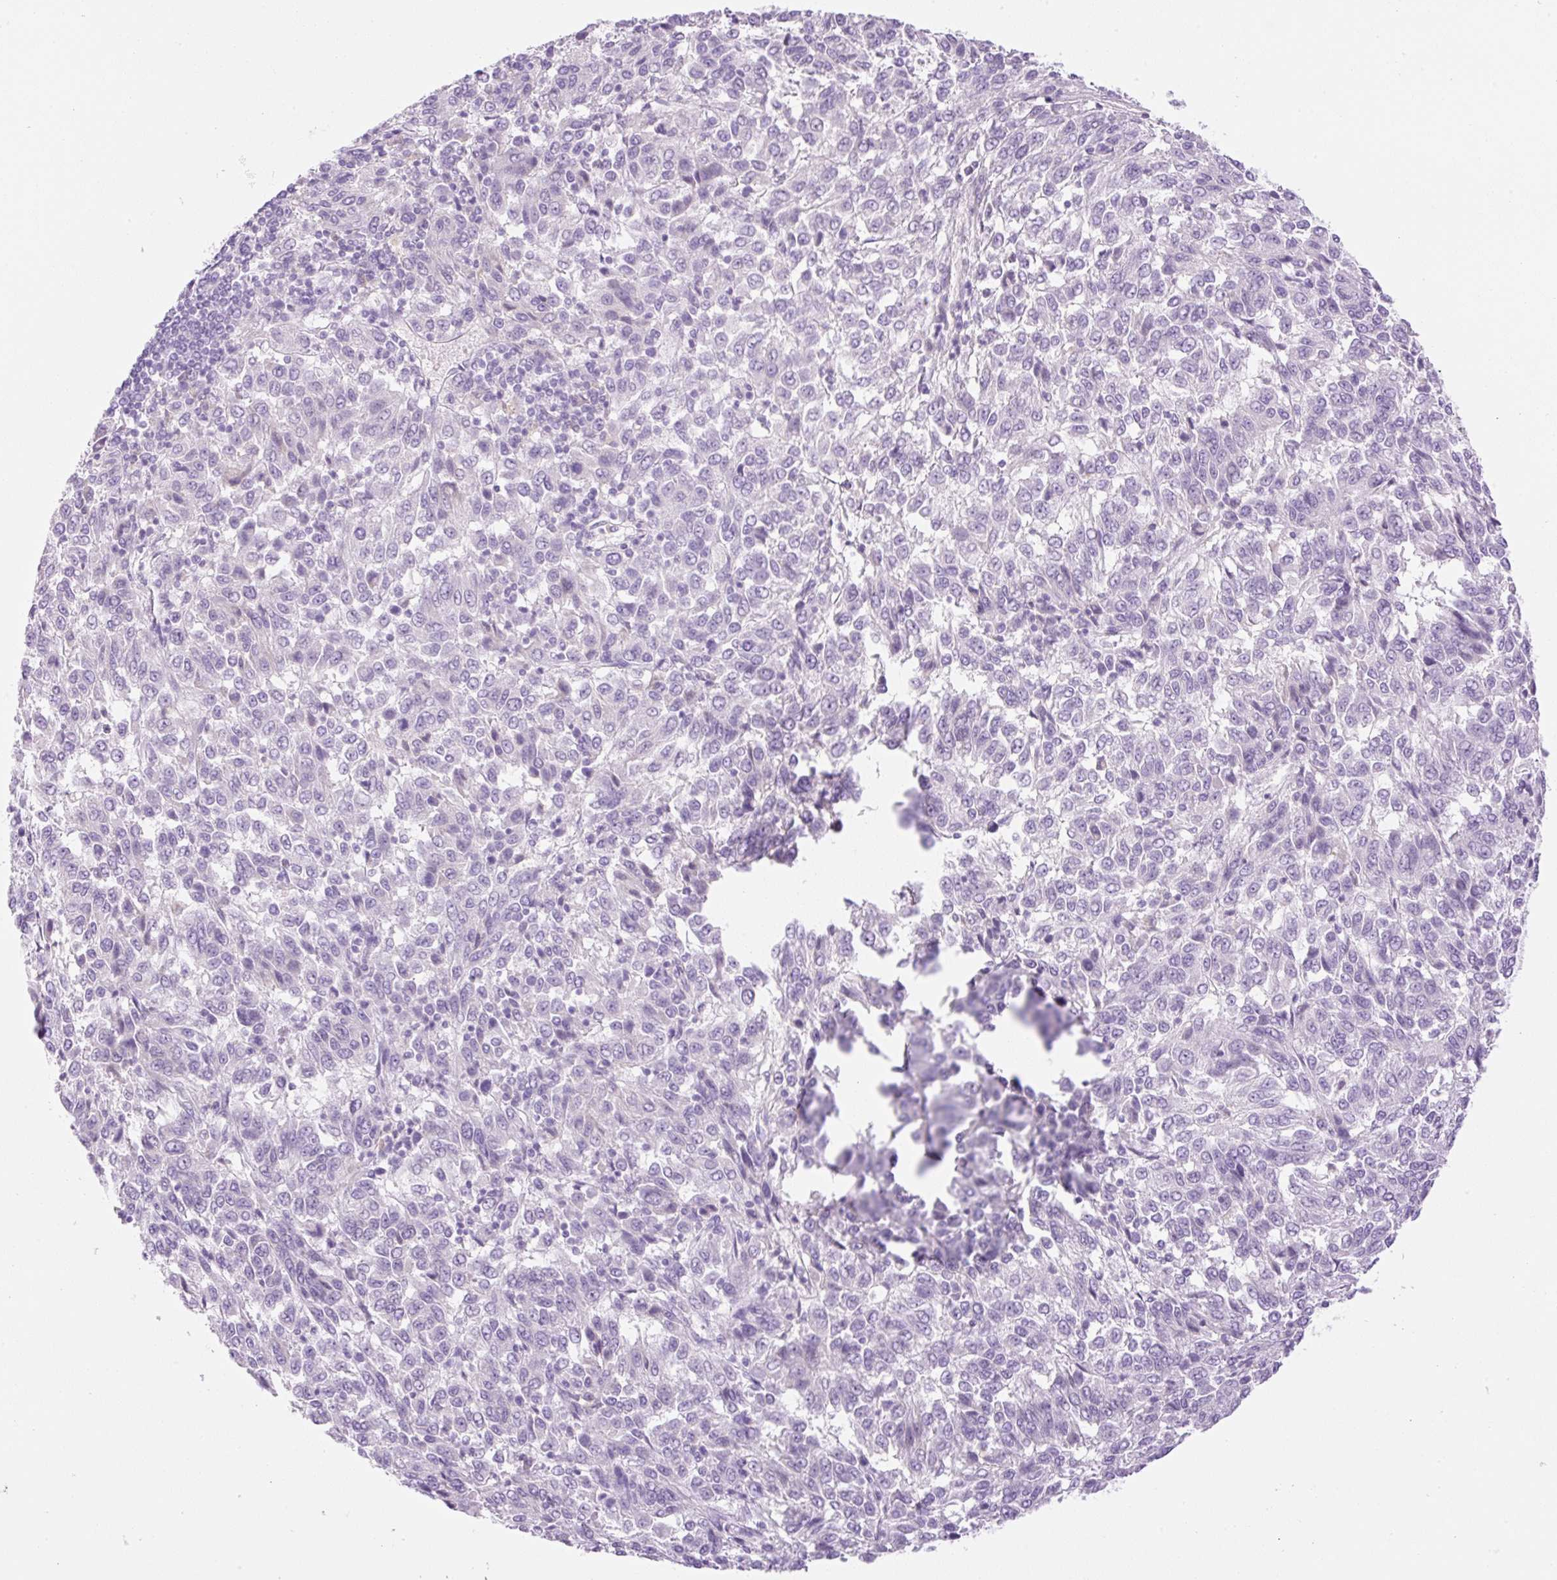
{"staining": {"intensity": "negative", "quantity": "none", "location": "none"}, "tissue": "melanoma", "cell_type": "Tumor cells", "image_type": "cancer", "snomed": [{"axis": "morphology", "description": "Malignant melanoma, Metastatic site"}, {"axis": "topography", "description": "Lung"}], "caption": "Malignant melanoma (metastatic site) stained for a protein using IHC exhibits no staining tumor cells.", "gene": "PALM3", "patient": {"sex": "male", "age": 64}}